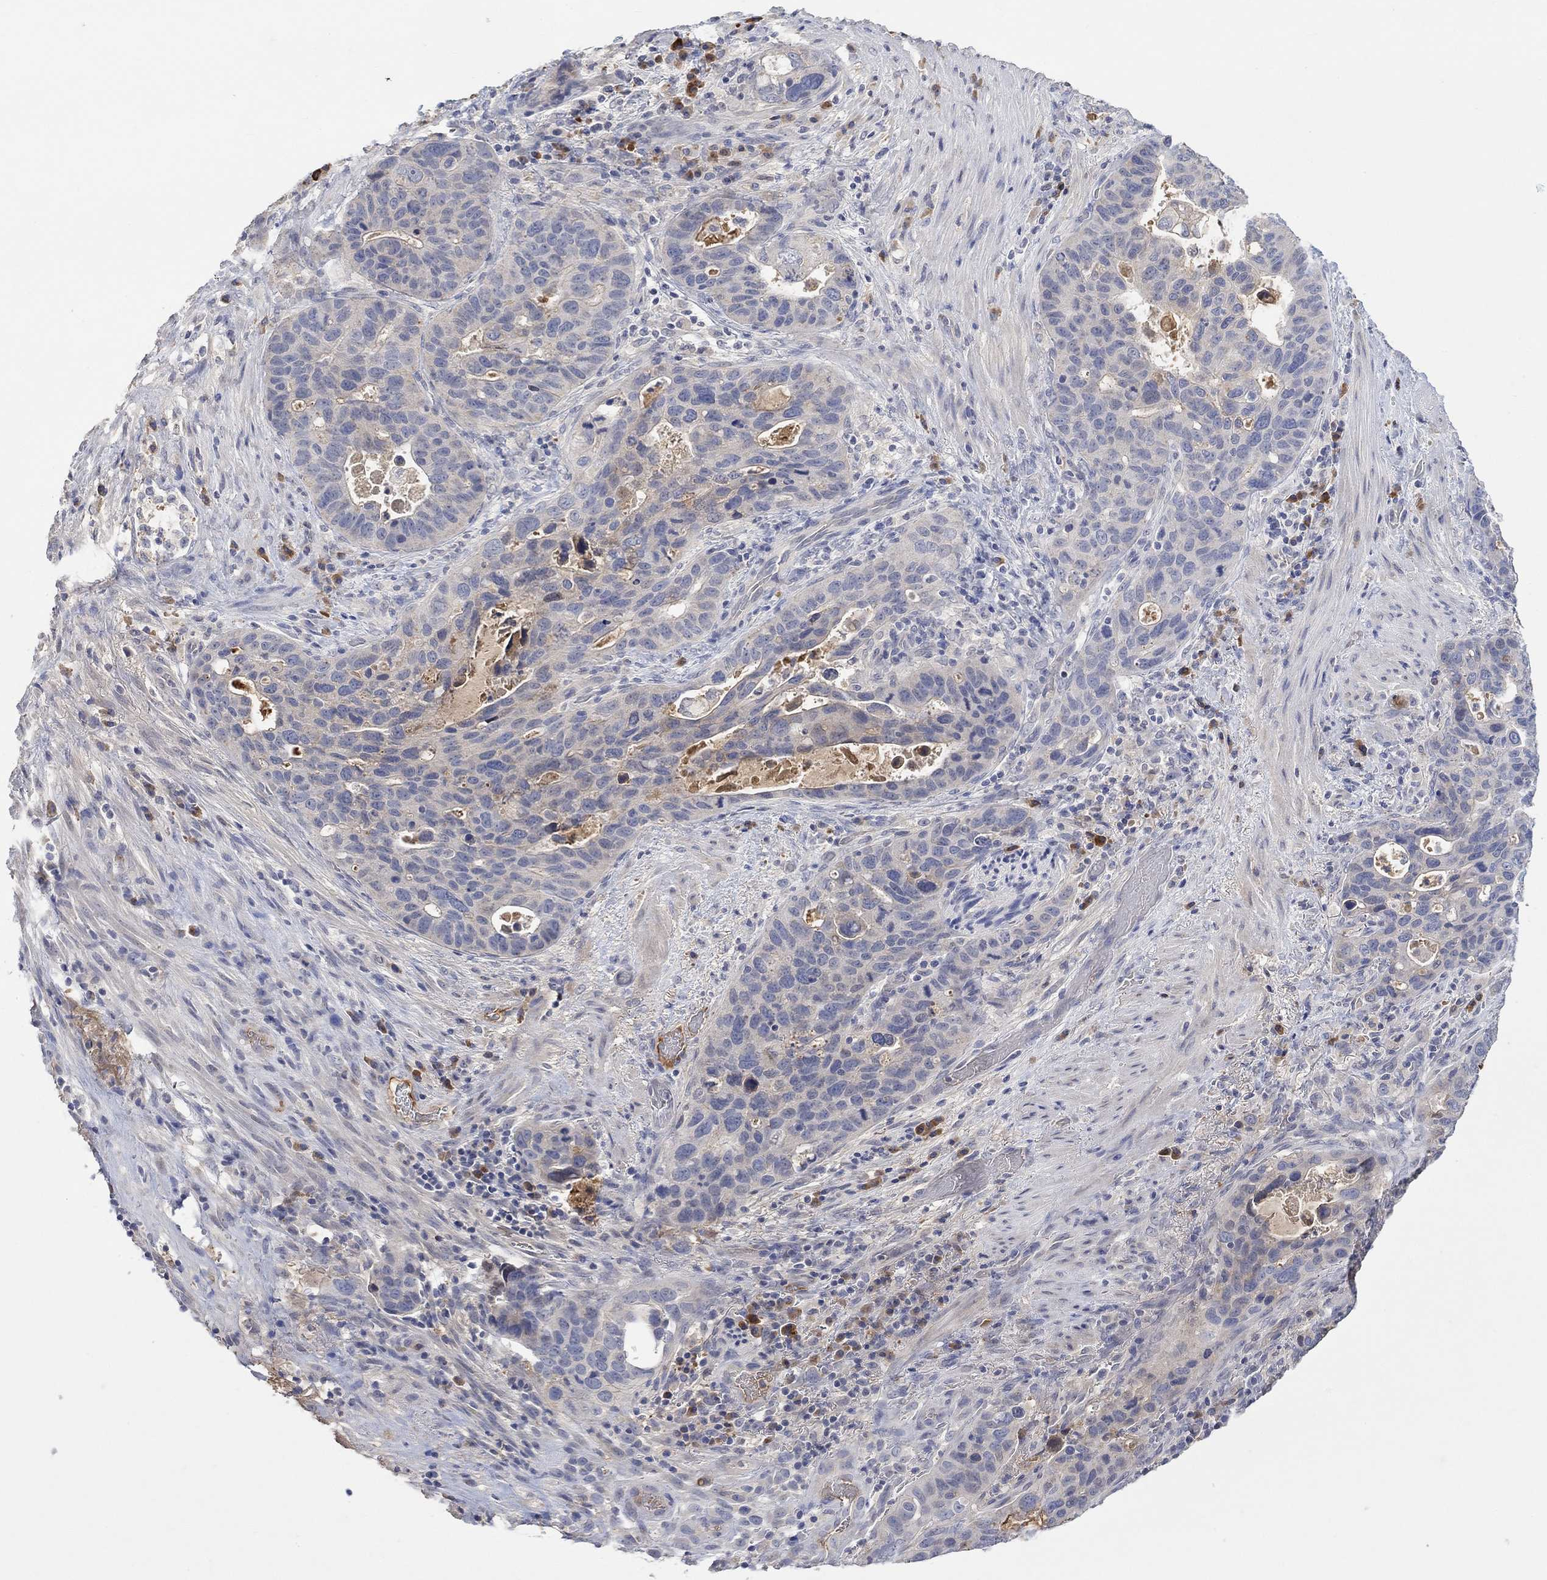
{"staining": {"intensity": "negative", "quantity": "none", "location": "none"}, "tissue": "stomach cancer", "cell_type": "Tumor cells", "image_type": "cancer", "snomed": [{"axis": "morphology", "description": "Adenocarcinoma, NOS"}, {"axis": "topography", "description": "Stomach"}], "caption": "Tumor cells show no significant staining in stomach cancer (adenocarcinoma). Nuclei are stained in blue.", "gene": "MSTN", "patient": {"sex": "male", "age": 54}}